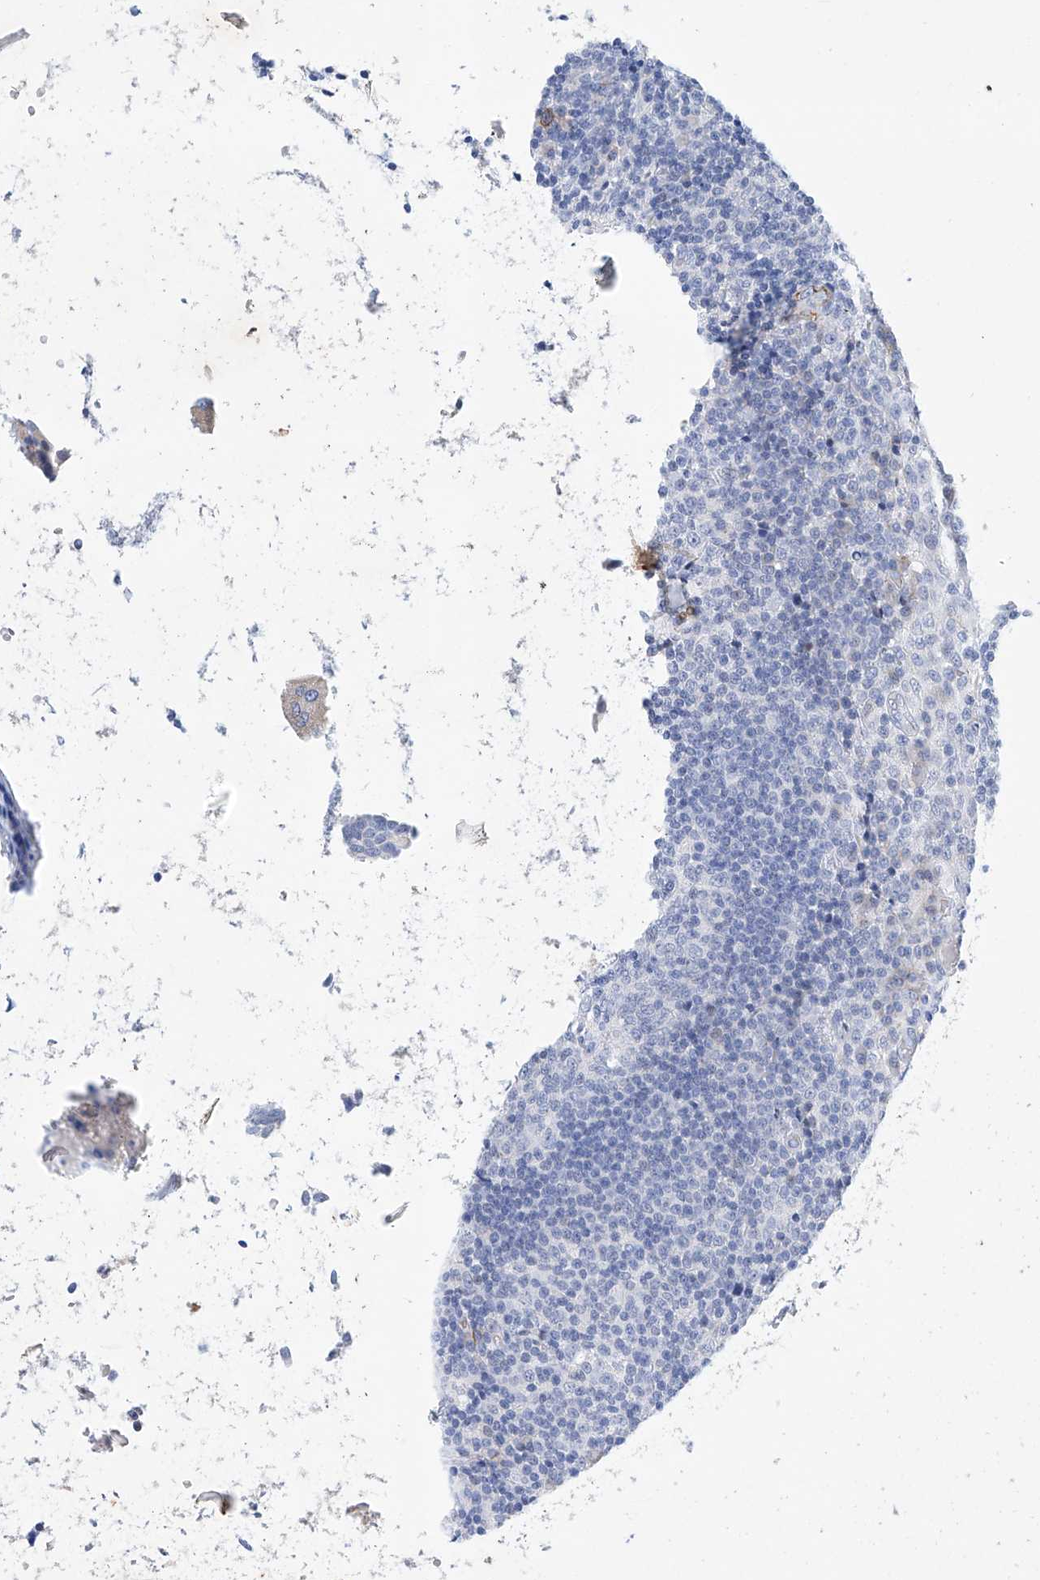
{"staining": {"intensity": "negative", "quantity": "none", "location": "none"}, "tissue": "tonsil", "cell_type": "Germinal center cells", "image_type": "normal", "snomed": [{"axis": "morphology", "description": "Normal tissue, NOS"}, {"axis": "topography", "description": "Tonsil"}], "caption": "High magnification brightfield microscopy of normal tonsil stained with DAB (3,3'-diaminobenzidine) (brown) and counterstained with hematoxylin (blue): germinal center cells show no significant positivity. Nuclei are stained in blue.", "gene": "ETV7", "patient": {"sex": "female", "age": 19}}